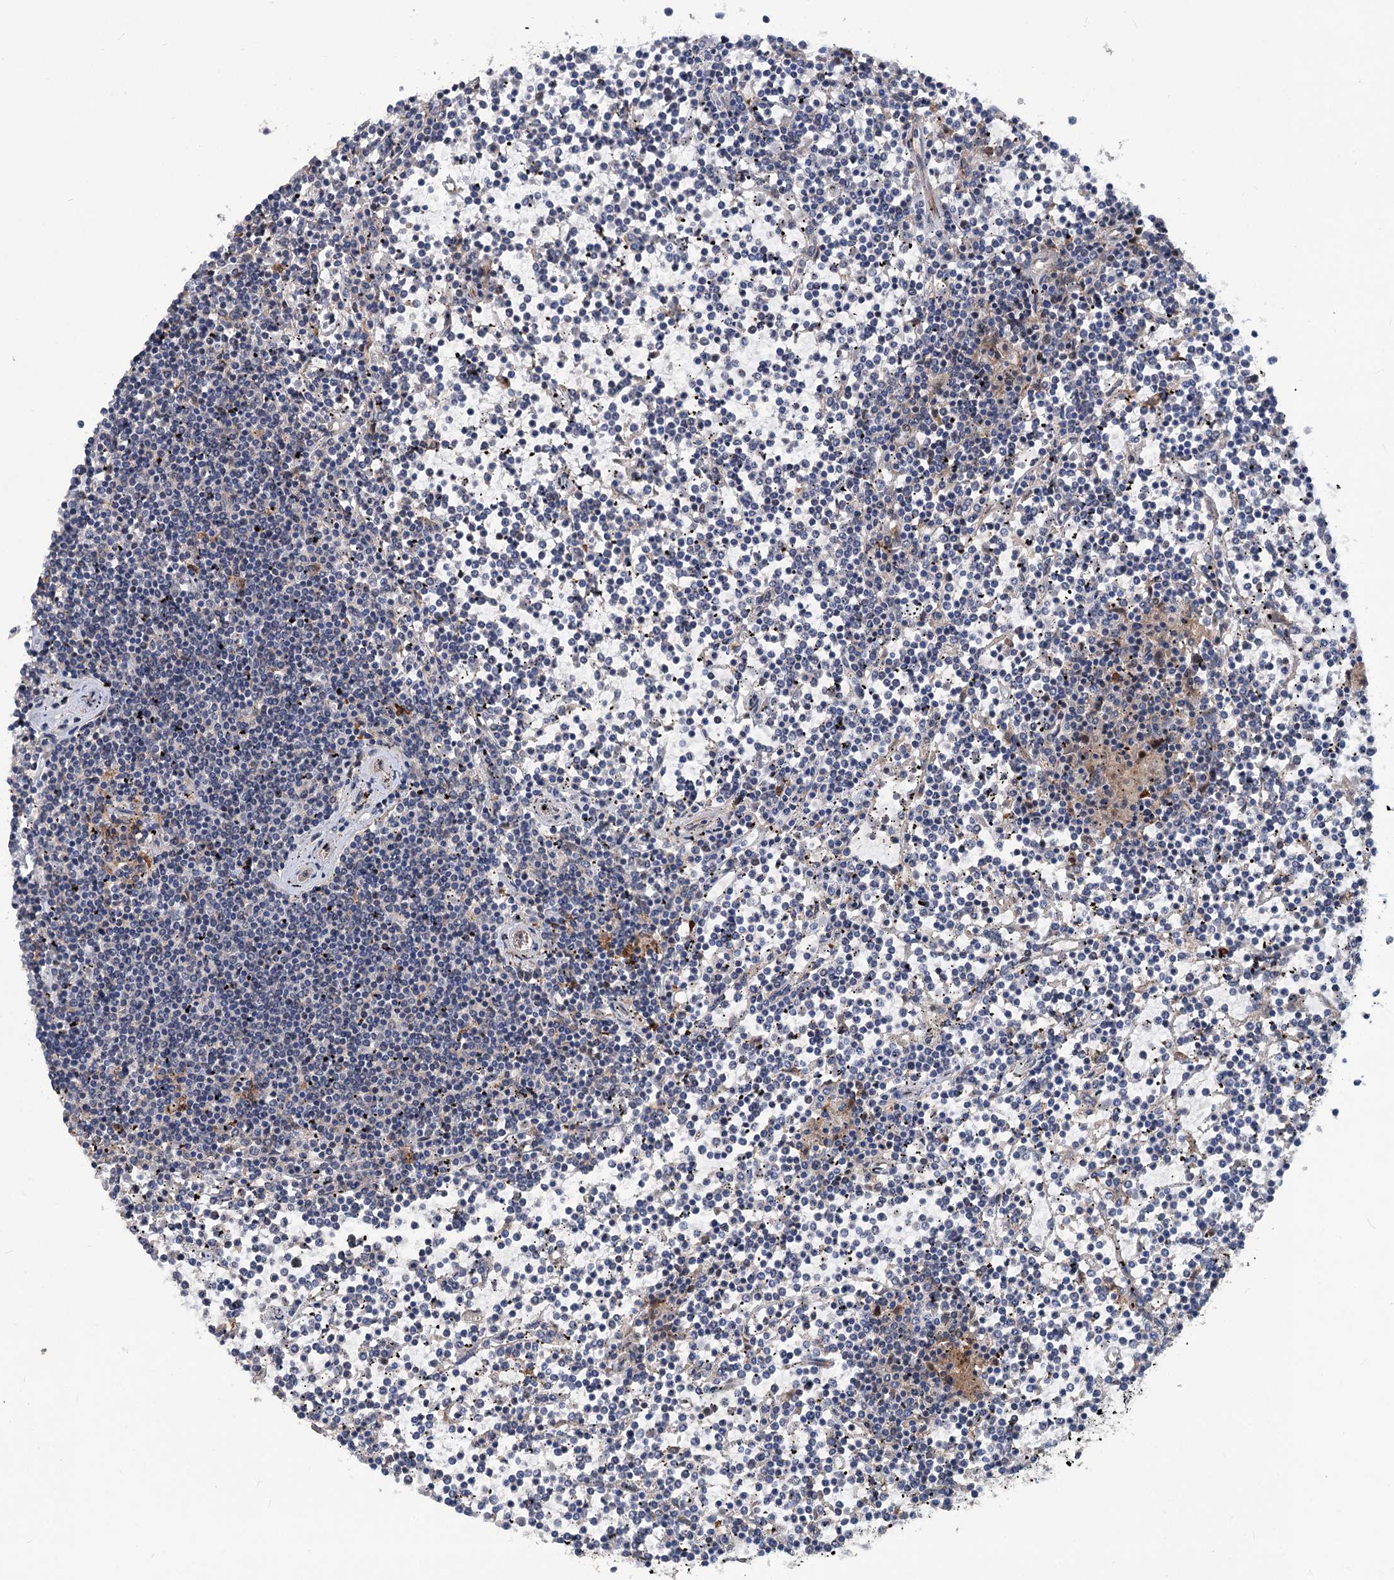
{"staining": {"intensity": "negative", "quantity": "none", "location": "none"}, "tissue": "lymphoma", "cell_type": "Tumor cells", "image_type": "cancer", "snomed": [{"axis": "morphology", "description": "Malignant lymphoma, non-Hodgkin's type, Low grade"}, {"axis": "topography", "description": "Spleen"}], "caption": "Immunohistochemical staining of human lymphoma shows no significant staining in tumor cells. (DAB IHC with hematoxylin counter stain).", "gene": "PHF8", "patient": {"sex": "female", "age": 19}}